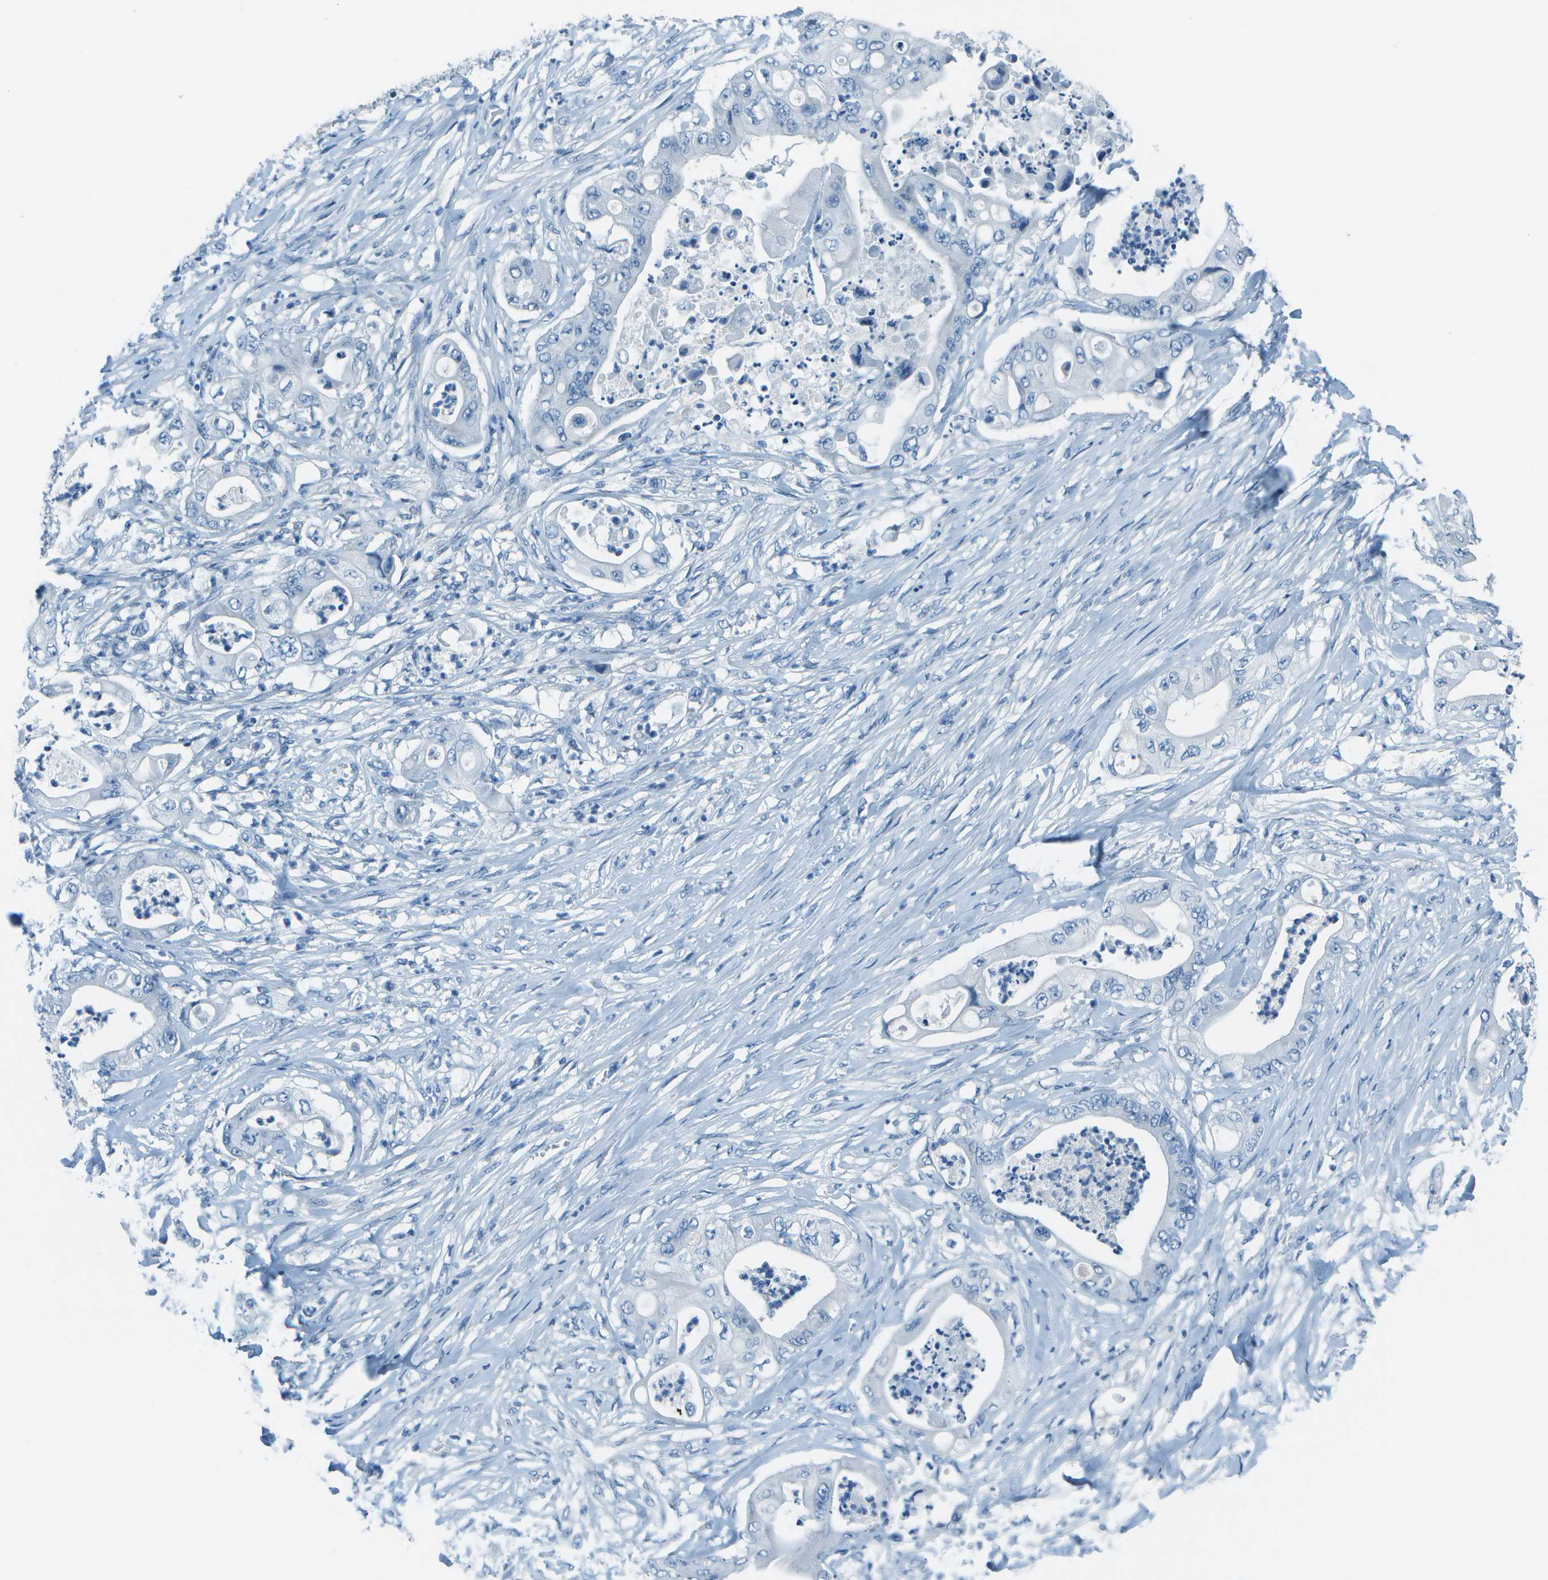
{"staining": {"intensity": "negative", "quantity": "none", "location": "none"}, "tissue": "stomach cancer", "cell_type": "Tumor cells", "image_type": "cancer", "snomed": [{"axis": "morphology", "description": "Adenocarcinoma, NOS"}, {"axis": "topography", "description": "Stomach"}], "caption": "Tumor cells are negative for brown protein staining in stomach cancer (adenocarcinoma). Nuclei are stained in blue.", "gene": "FGF1", "patient": {"sex": "female", "age": 73}}